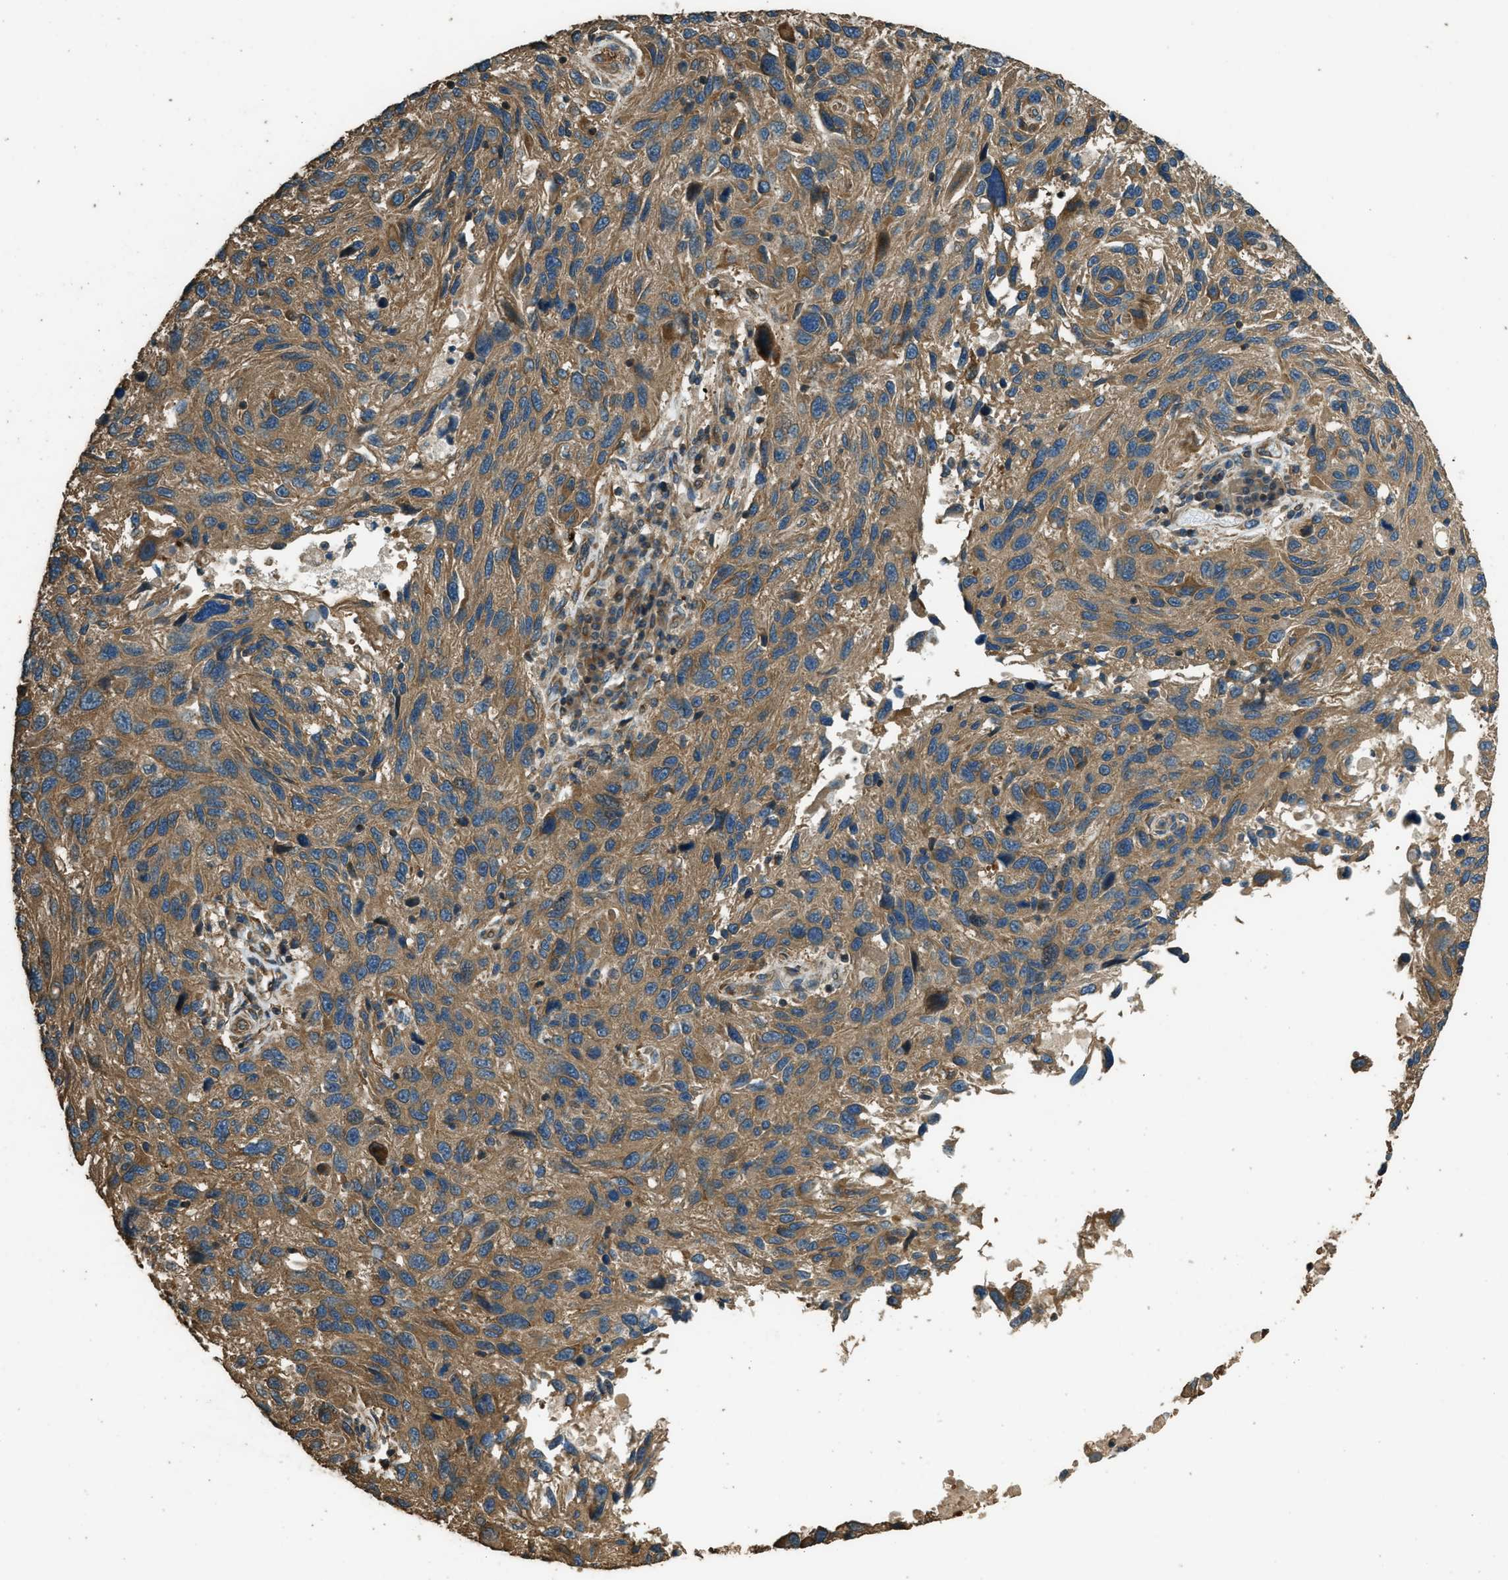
{"staining": {"intensity": "moderate", "quantity": ">75%", "location": "cytoplasmic/membranous"}, "tissue": "melanoma", "cell_type": "Tumor cells", "image_type": "cancer", "snomed": [{"axis": "morphology", "description": "Malignant melanoma, NOS"}, {"axis": "topography", "description": "Skin"}], "caption": "Malignant melanoma stained with immunohistochemistry (IHC) shows moderate cytoplasmic/membranous positivity in approximately >75% of tumor cells.", "gene": "MARS1", "patient": {"sex": "male", "age": 53}}